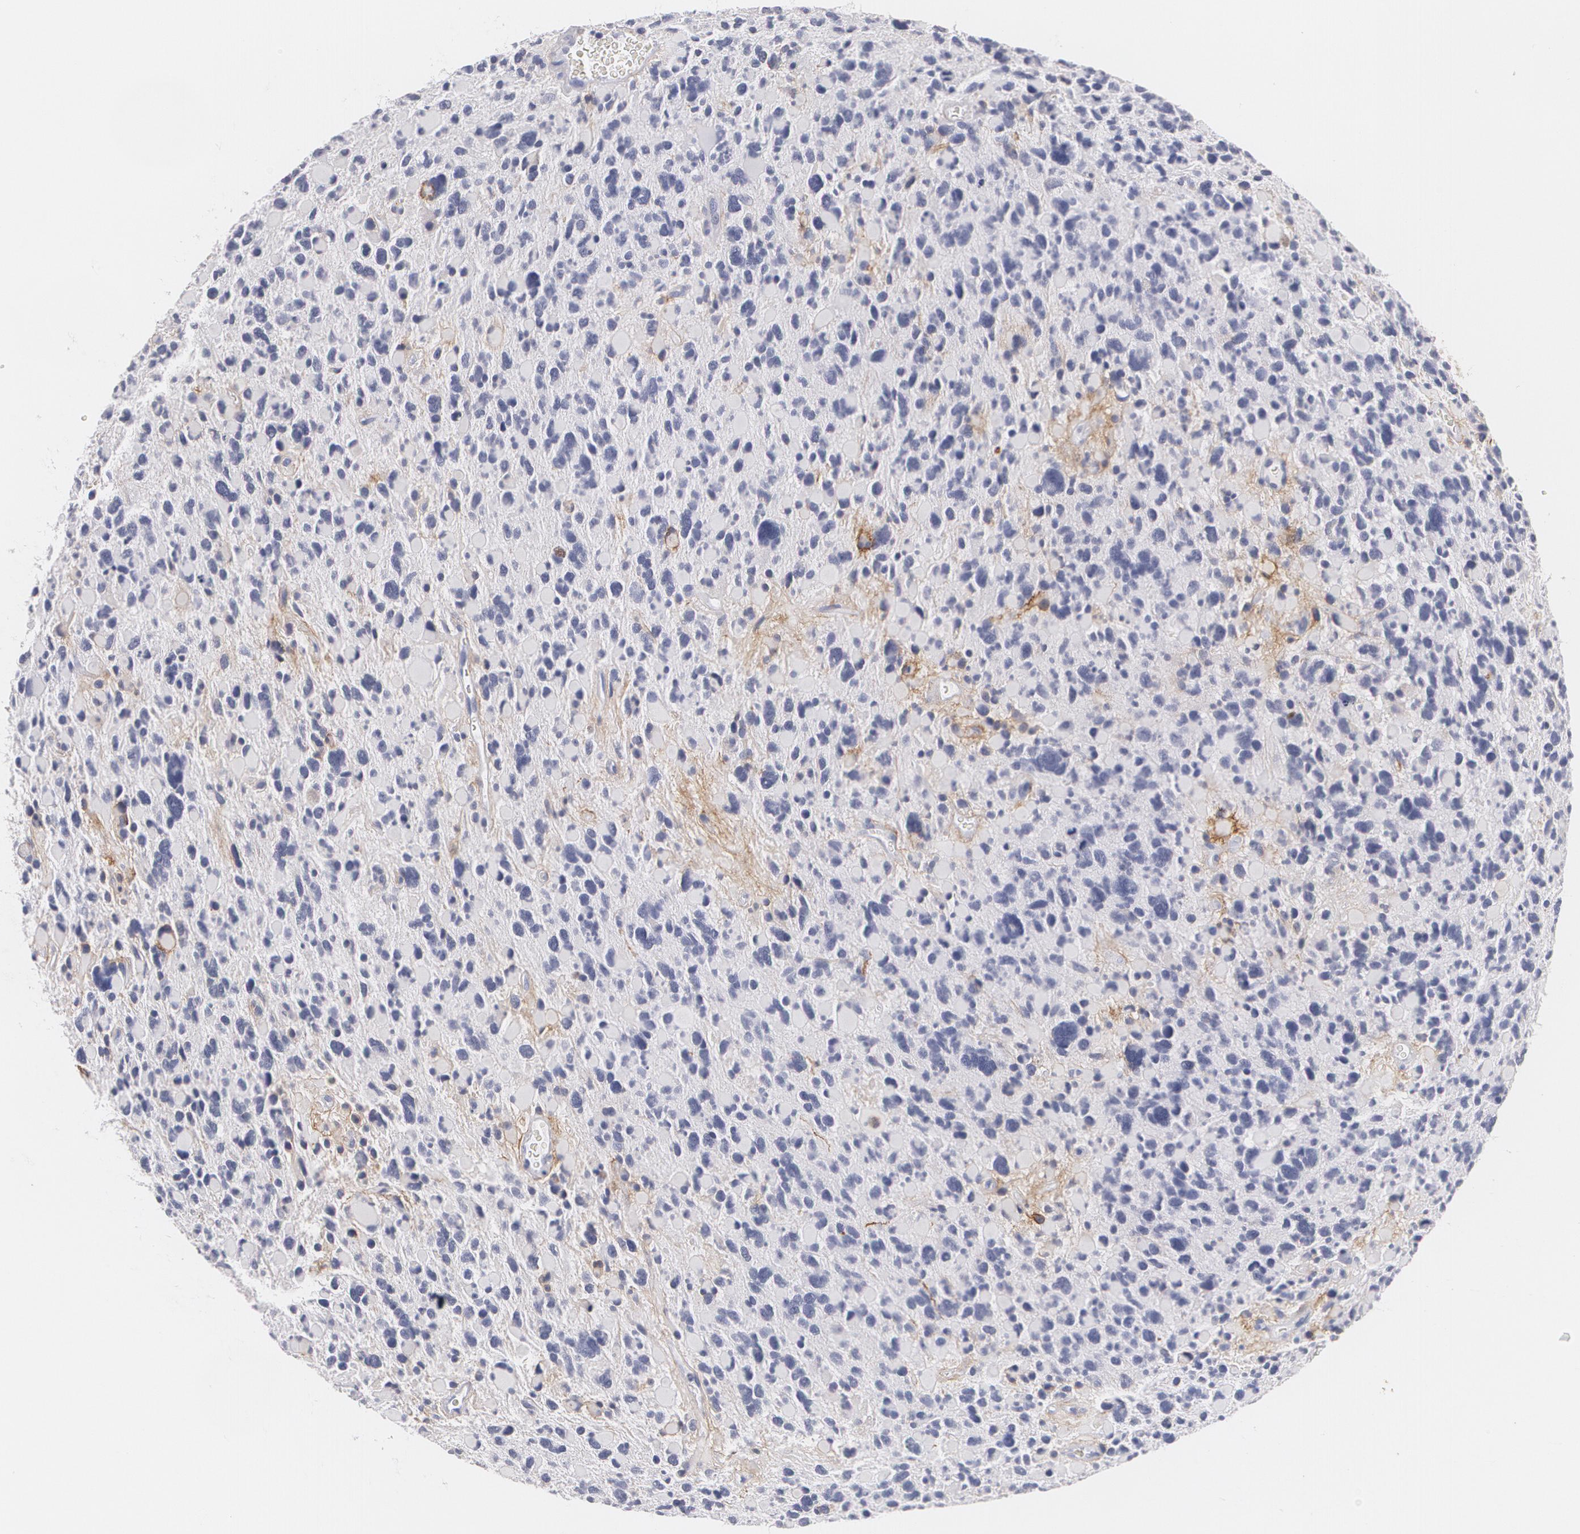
{"staining": {"intensity": "negative", "quantity": "none", "location": "none"}, "tissue": "glioma", "cell_type": "Tumor cells", "image_type": "cancer", "snomed": [{"axis": "morphology", "description": "Glioma, malignant, High grade"}, {"axis": "topography", "description": "Brain"}], "caption": "The IHC photomicrograph has no significant staining in tumor cells of glioma tissue. (Stains: DAB (3,3'-diaminobenzidine) immunohistochemistry with hematoxylin counter stain, Microscopy: brightfield microscopy at high magnification).", "gene": "NGFR", "patient": {"sex": "female", "age": 37}}